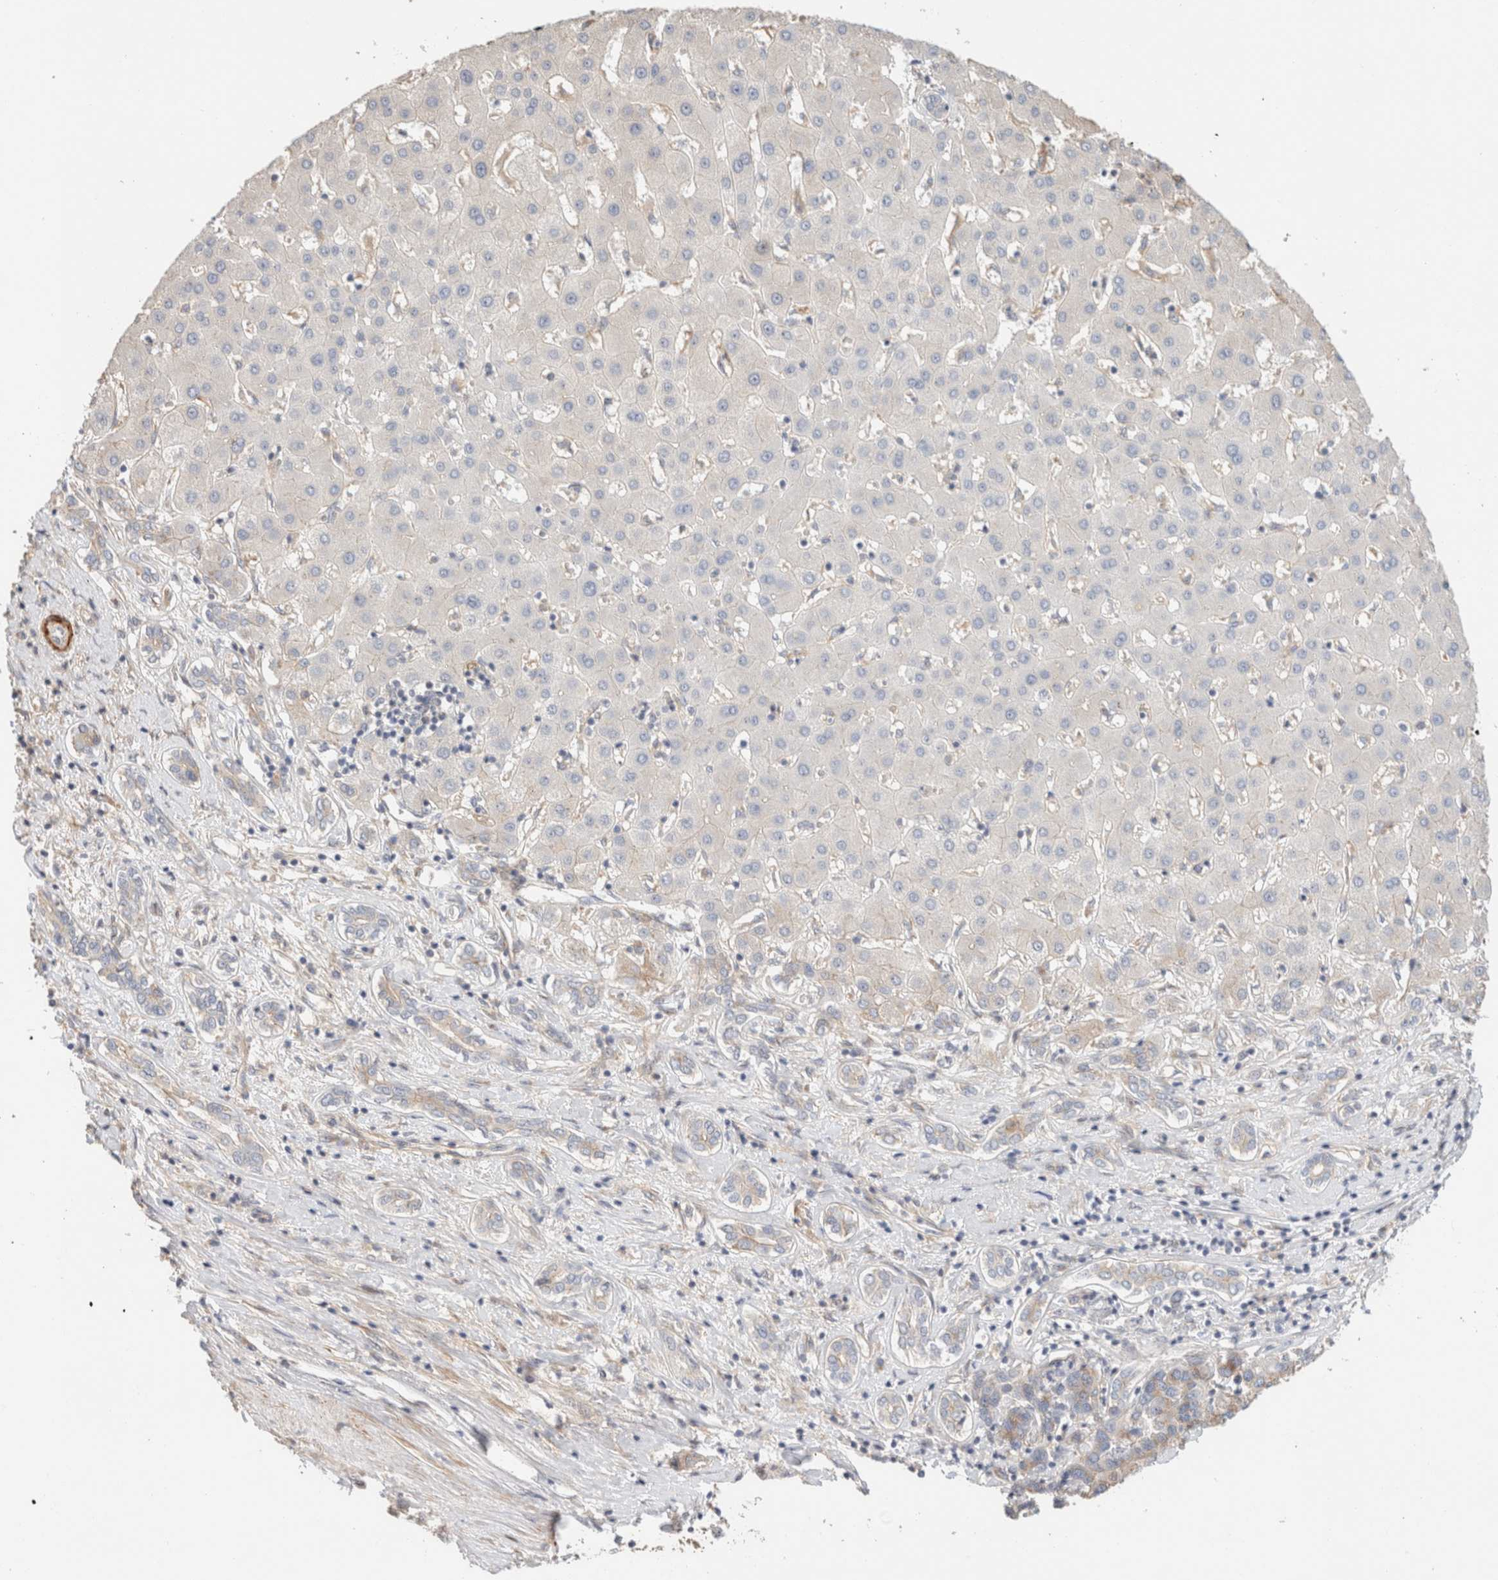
{"staining": {"intensity": "negative", "quantity": "none", "location": "none"}, "tissue": "liver cancer", "cell_type": "Tumor cells", "image_type": "cancer", "snomed": [{"axis": "morphology", "description": "Carcinoma, Hepatocellular, NOS"}, {"axis": "topography", "description": "Liver"}], "caption": "Tumor cells show no significant staining in liver cancer (hepatocellular carcinoma).", "gene": "ID3", "patient": {"sex": "male", "age": 65}}